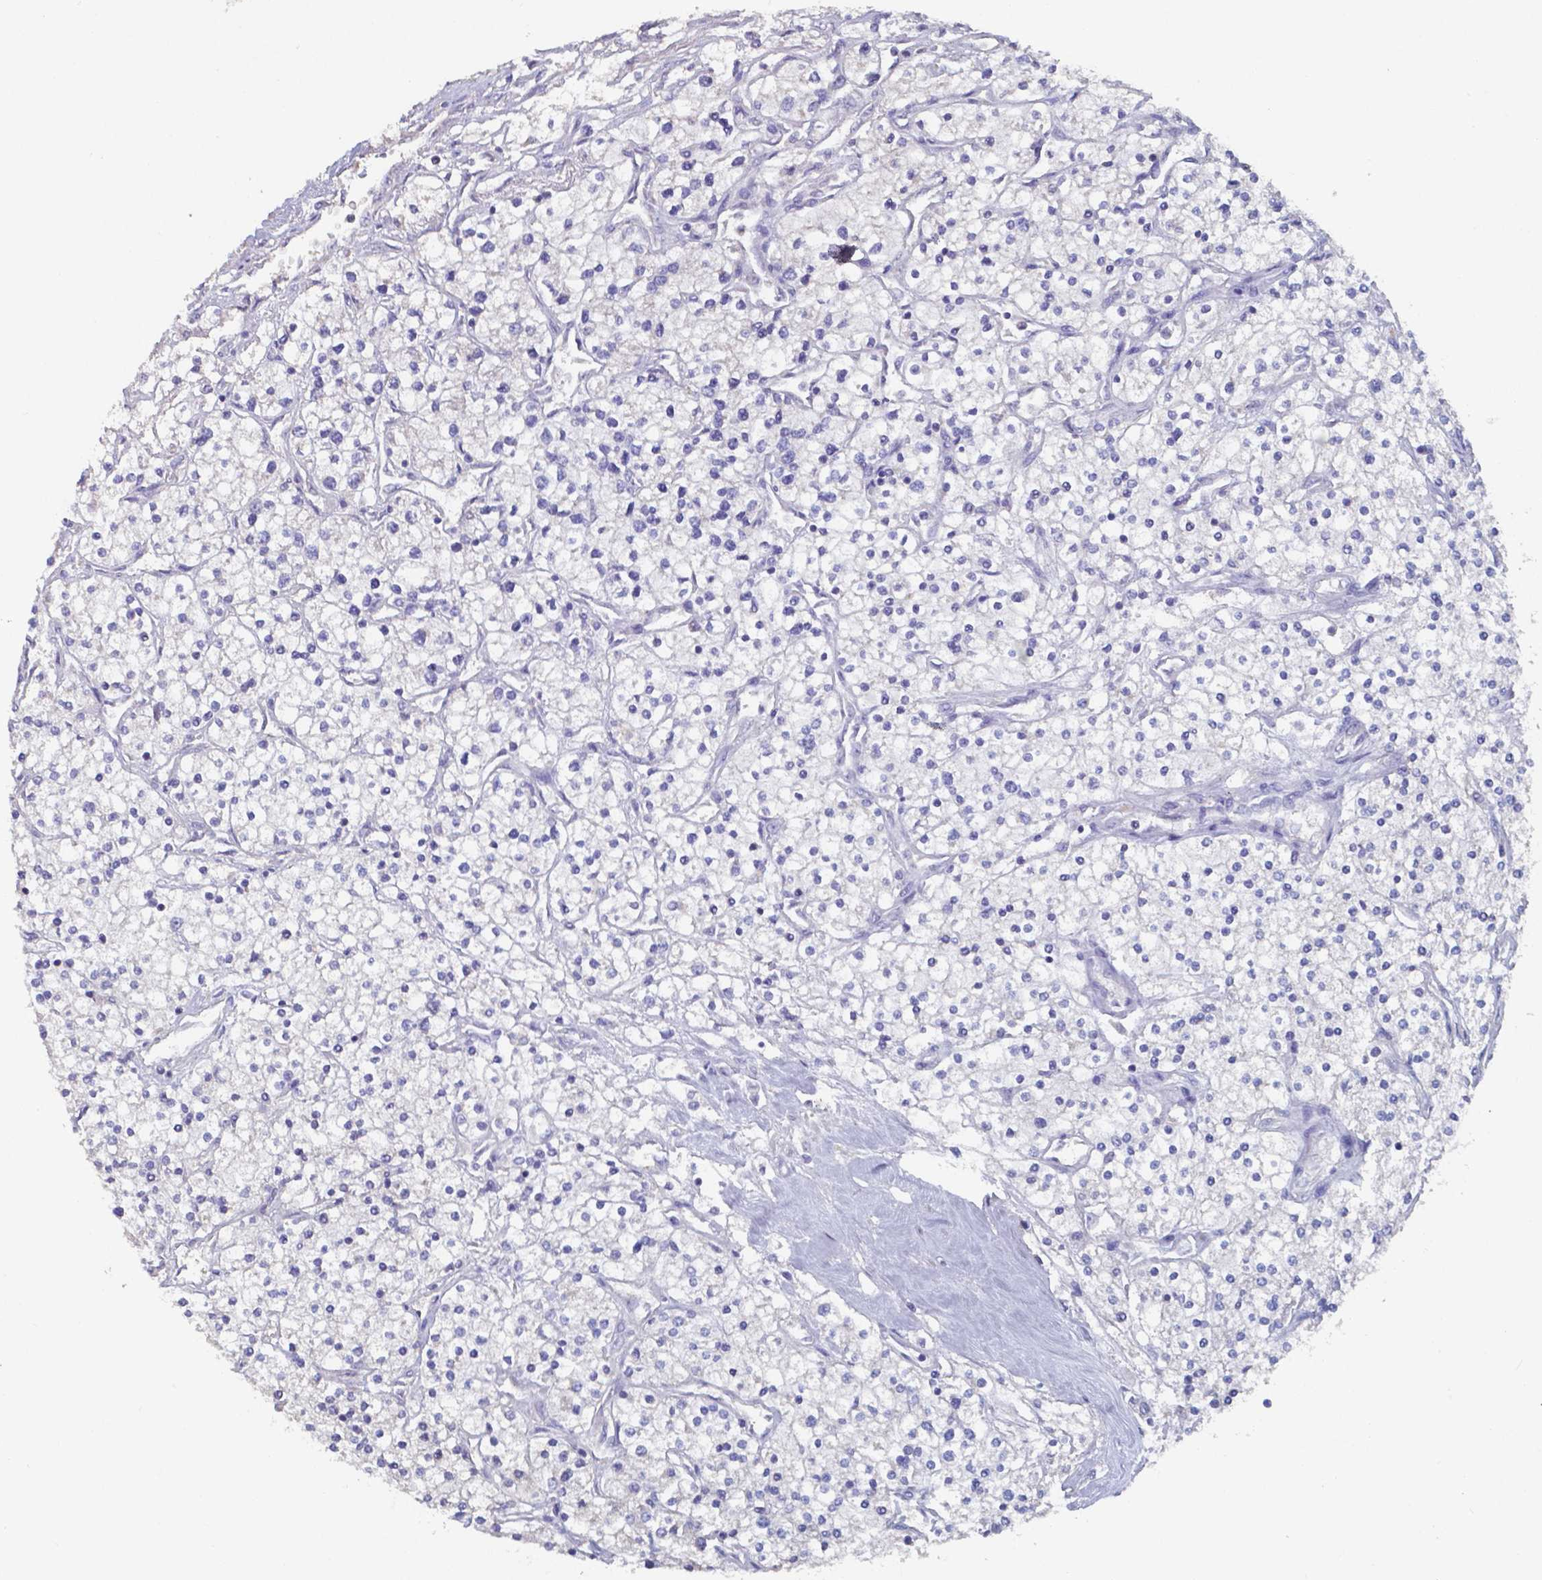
{"staining": {"intensity": "negative", "quantity": "none", "location": "none"}, "tissue": "renal cancer", "cell_type": "Tumor cells", "image_type": "cancer", "snomed": [{"axis": "morphology", "description": "Adenocarcinoma, NOS"}, {"axis": "topography", "description": "Kidney"}], "caption": "There is no significant staining in tumor cells of renal cancer (adenocarcinoma).", "gene": "FOXJ1", "patient": {"sex": "male", "age": 80}}